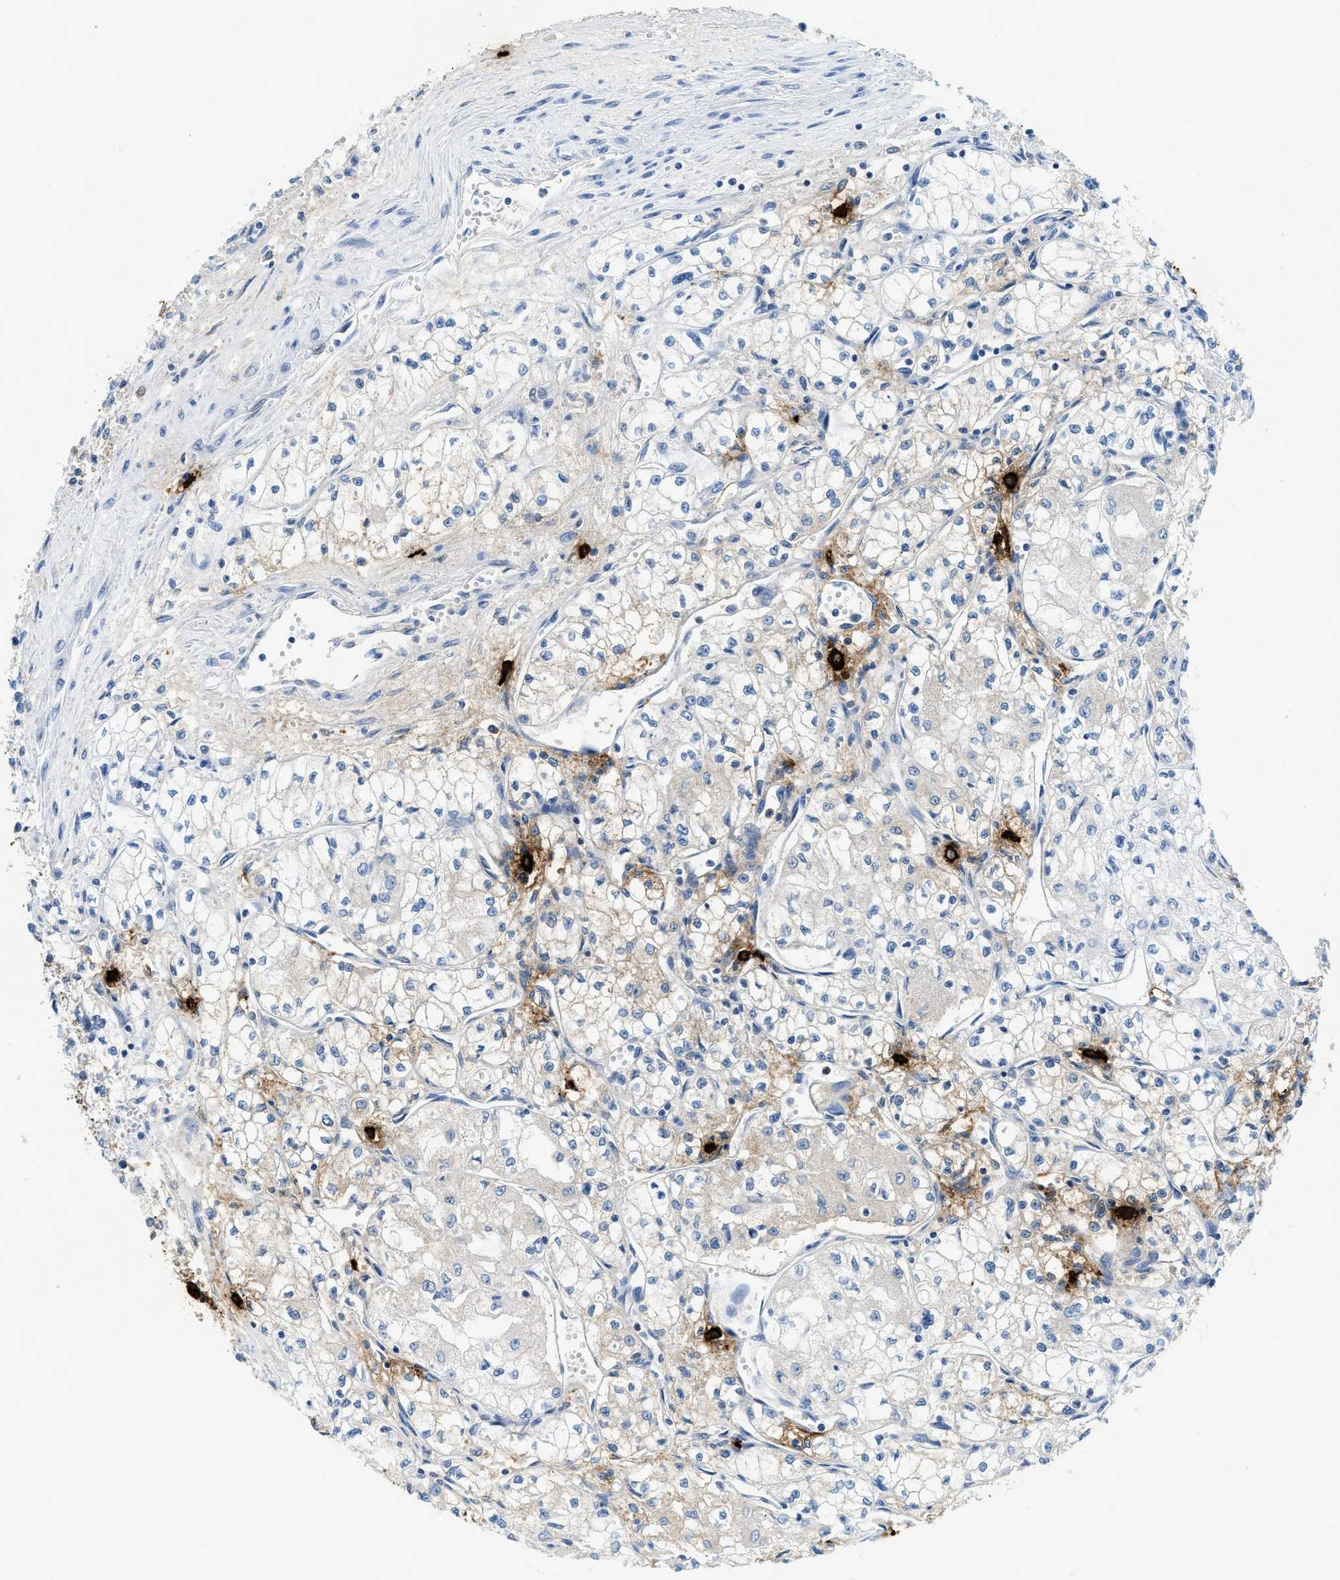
{"staining": {"intensity": "weak", "quantity": "<25%", "location": "cytoplasmic/membranous"}, "tissue": "renal cancer", "cell_type": "Tumor cells", "image_type": "cancer", "snomed": [{"axis": "morphology", "description": "Normal tissue, NOS"}, {"axis": "morphology", "description": "Adenocarcinoma, NOS"}, {"axis": "topography", "description": "Kidney"}], "caption": "Tumor cells show no significant positivity in renal cancer.", "gene": "TPSAB1", "patient": {"sex": "male", "age": 59}}